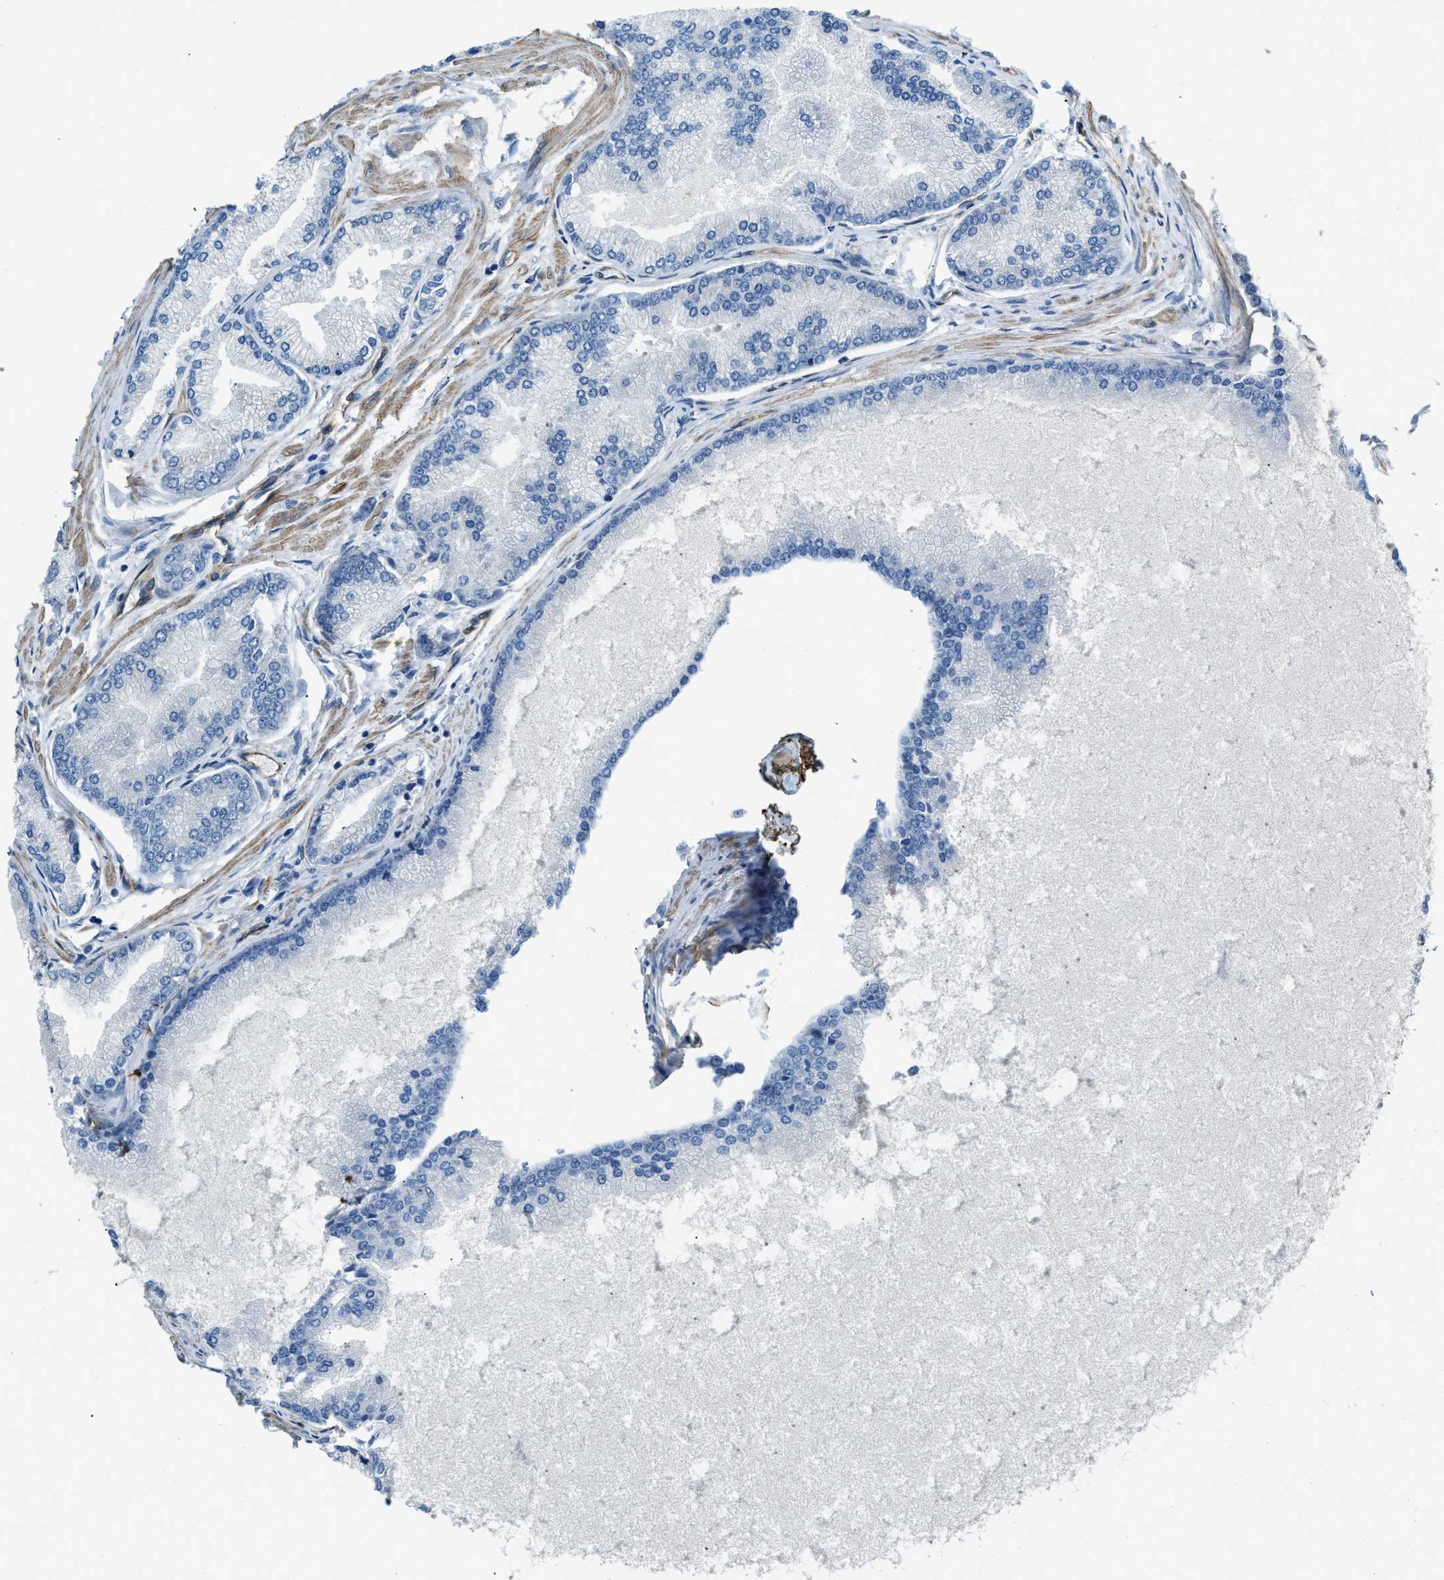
{"staining": {"intensity": "negative", "quantity": "none", "location": "none"}, "tissue": "prostate cancer", "cell_type": "Tumor cells", "image_type": "cancer", "snomed": [{"axis": "morphology", "description": "Adenocarcinoma, High grade"}, {"axis": "topography", "description": "Prostate"}], "caption": "A micrograph of prostate cancer stained for a protein shows no brown staining in tumor cells. (DAB (3,3'-diaminobenzidine) immunohistochemistry with hematoxylin counter stain).", "gene": "NMB", "patient": {"sex": "male", "age": 61}}